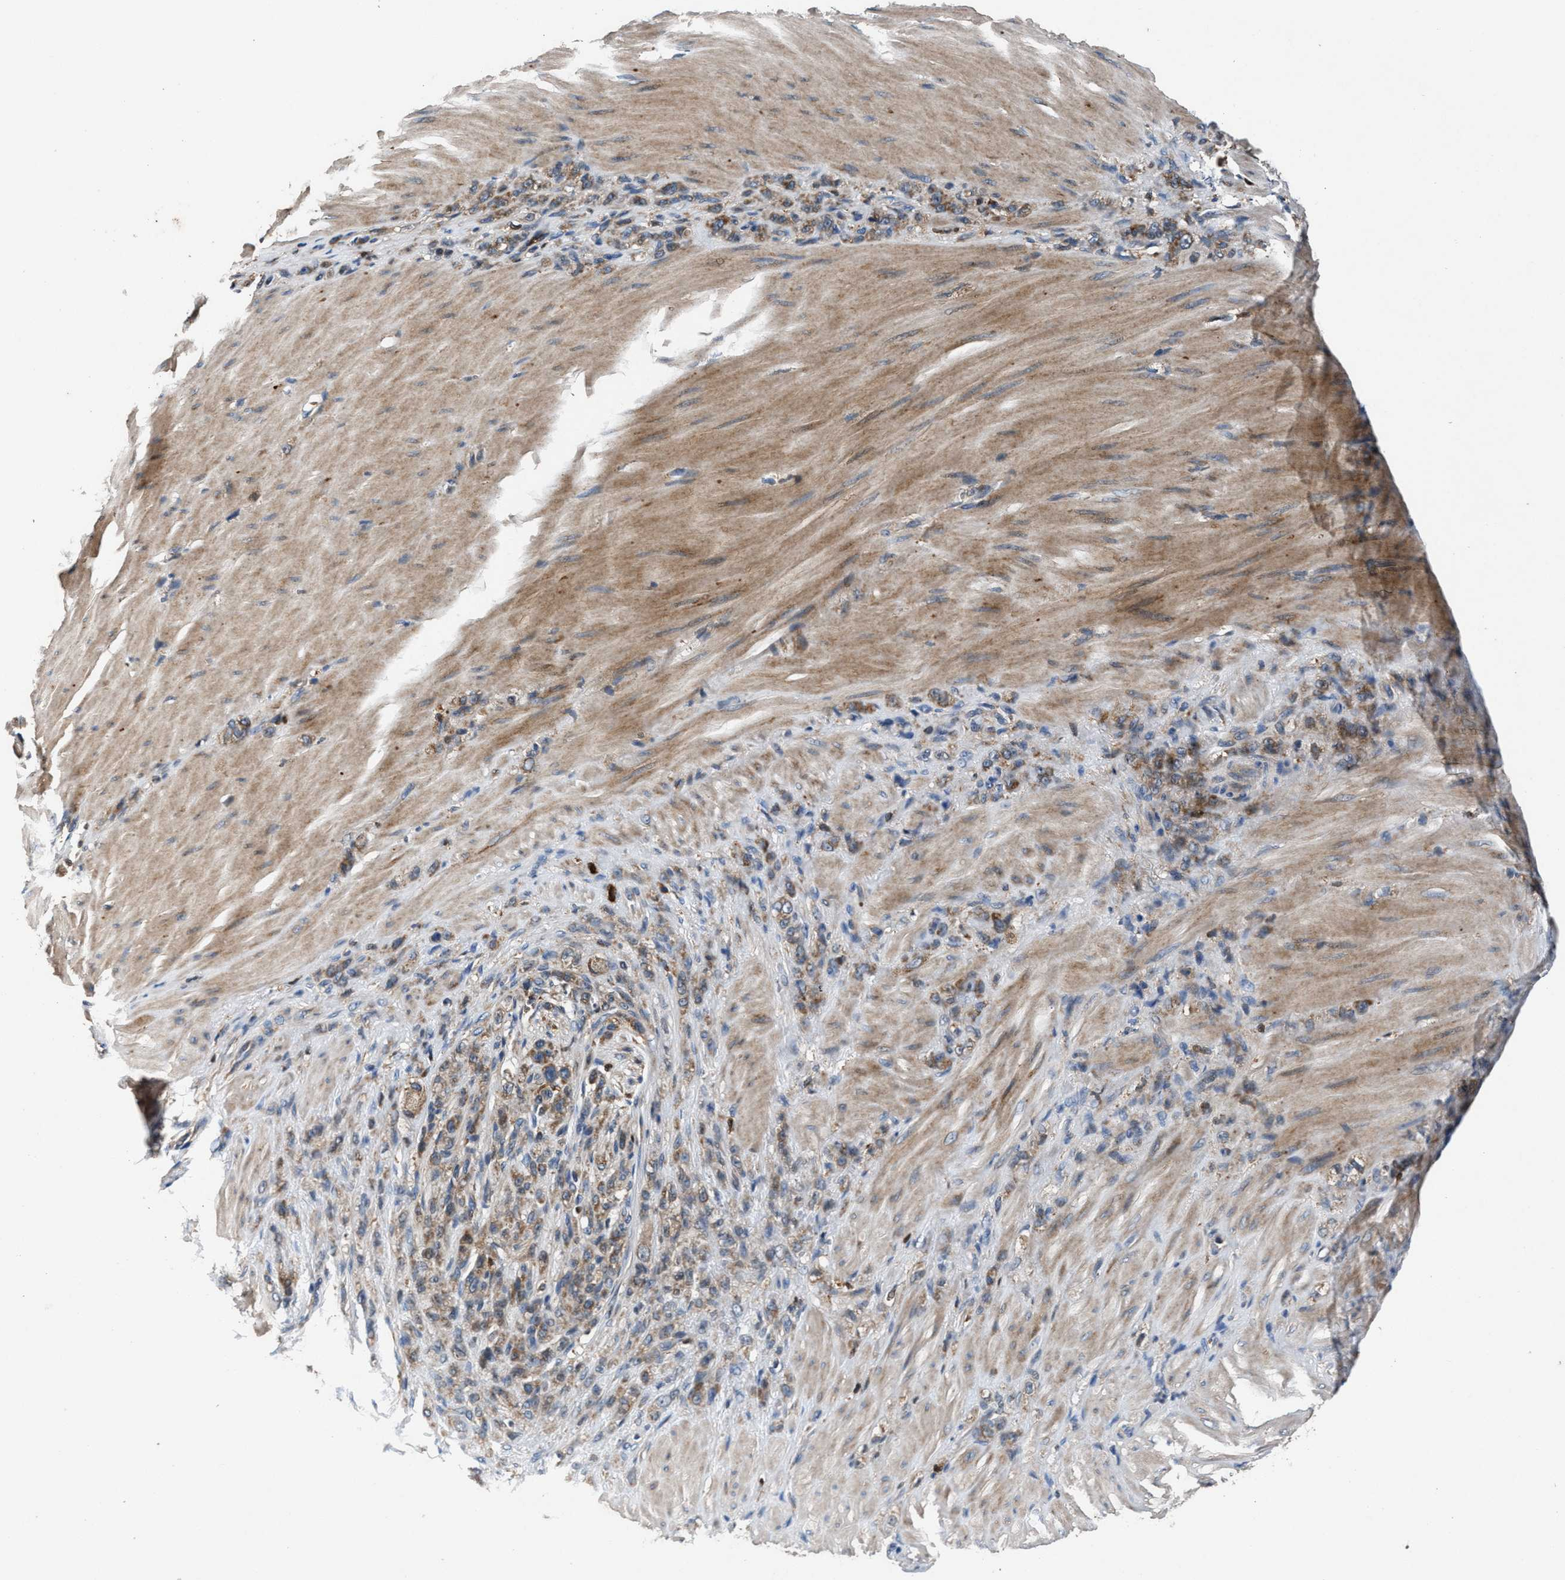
{"staining": {"intensity": "moderate", "quantity": ">75%", "location": "cytoplasmic/membranous"}, "tissue": "stomach cancer", "cell_type": "Tumor cells", "image_type": "cancer", "snomed": [{"axis": "morphology", "description": "Normal tissue, NOS"}, {"axis": "morphology", "description": "Adenocarcinoma, NOS"}, {"axis": "topography", "description": "Stomach"}], "caption": "Tumor cells exhibit medium levels of moderate cytoplasmic/membranous staining in approximately >75% of cells in human stomach cancer (adenocarcinoma). (brown staining indicates protein expression, while blue staining denotes nuclei).", "gene": "FAM221A", "patient": {"sex": "male", "age": 82}}